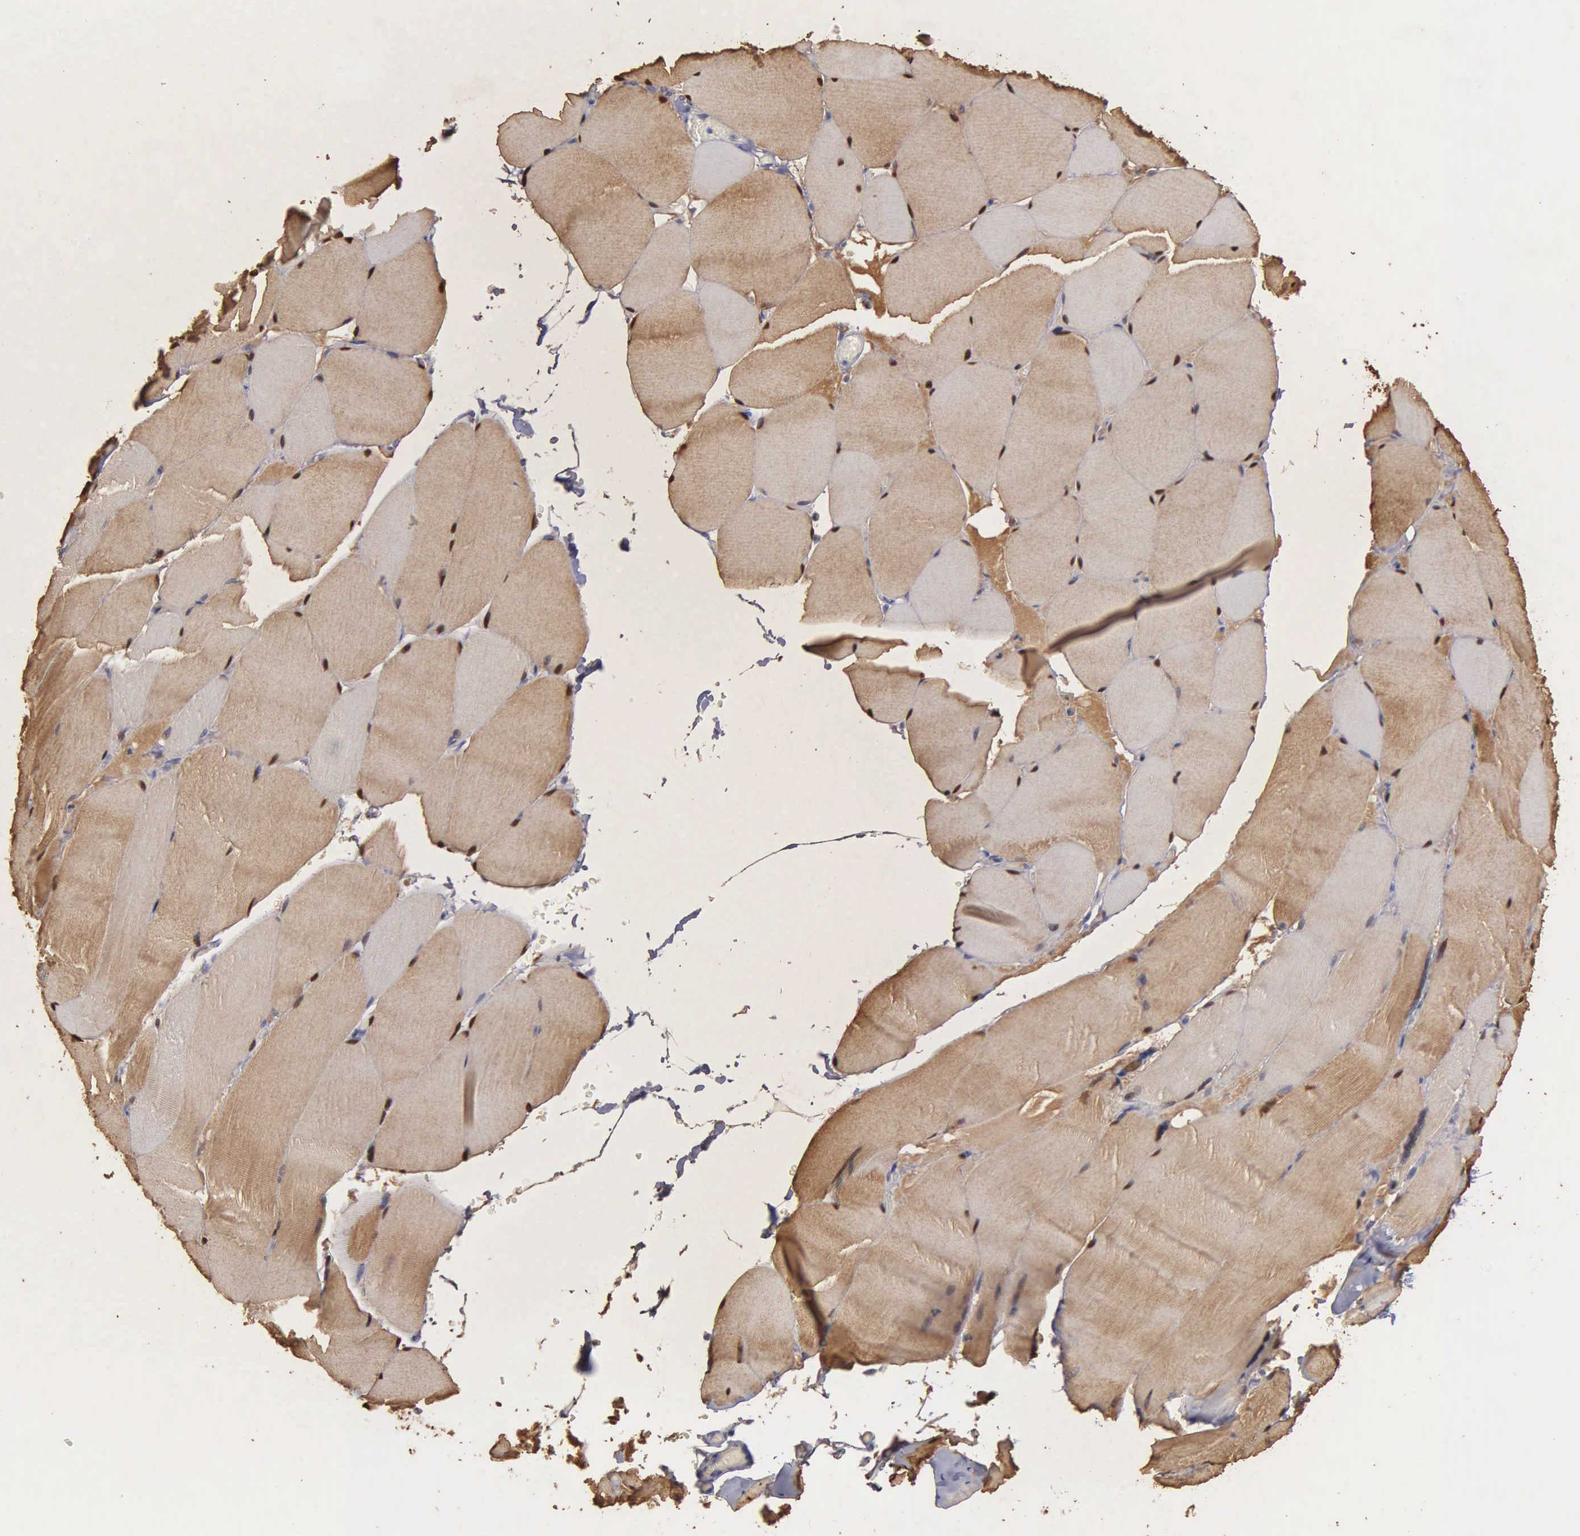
{"staining": {"intensity": "strong", "quantity": "25%-75%", "location": "cytoplasmic/membranous,nuclear"}, "tissue": "skeletal muscle", "cell_type": "Myocytes", "image_type": "normal", "snomed": [{"axis": "morphology", "description": "Normal tissue, NOS"}, {"axis": "topography", "description": "Skeletal muscle"}], "caption": "This histopathology image demonstrates unremarkable skeletal muscle stained with IHC to label a protein in brown. The cytoplasmic/membranous,nuclear of myocytes show strong positivity for the protein. Nuclei are counter-stained blue.", "gene": "ENO3", "patient": {"sex": "male", "age": 71}}